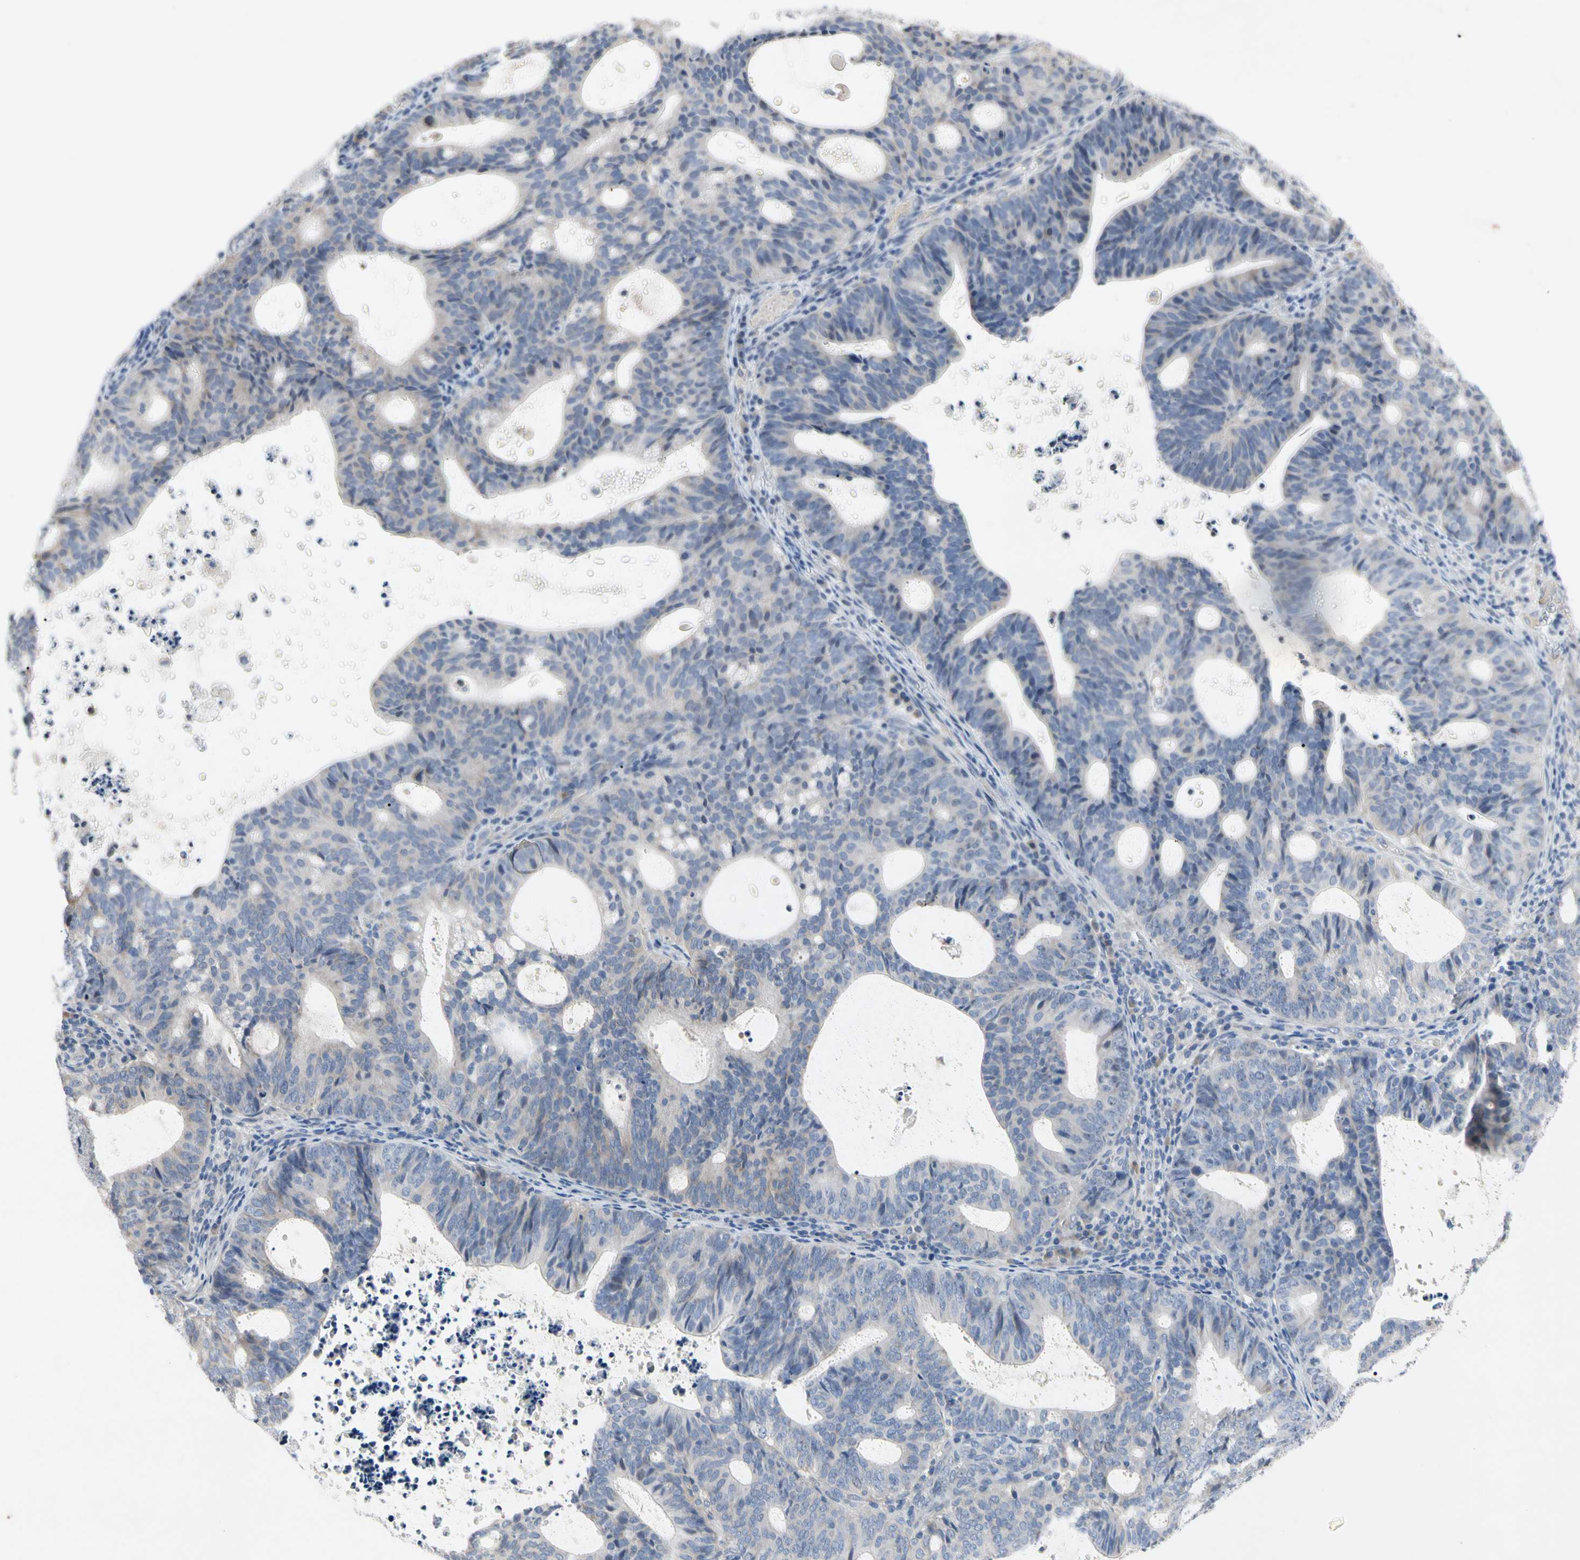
{"staining": {"intensity": "negative", "quantity": "none", "location": "none"}, "tissue": "endometrial cancer", "cell_type": "Tumor cells", "image_type": "cancer", "snomed": [{"axis": "morphology", "description": "Adenocarcinoma, NOS"}, {"axis": "topography", "description": "Uterus"}], "caption": "DAB (3,3'-diaminobenzidine) immunohistochemical staining of human endometrial cancer shows no significant expression in tumor cells.", "gene": "GAS6", "patient": {"sex": "female", "age": 83}}